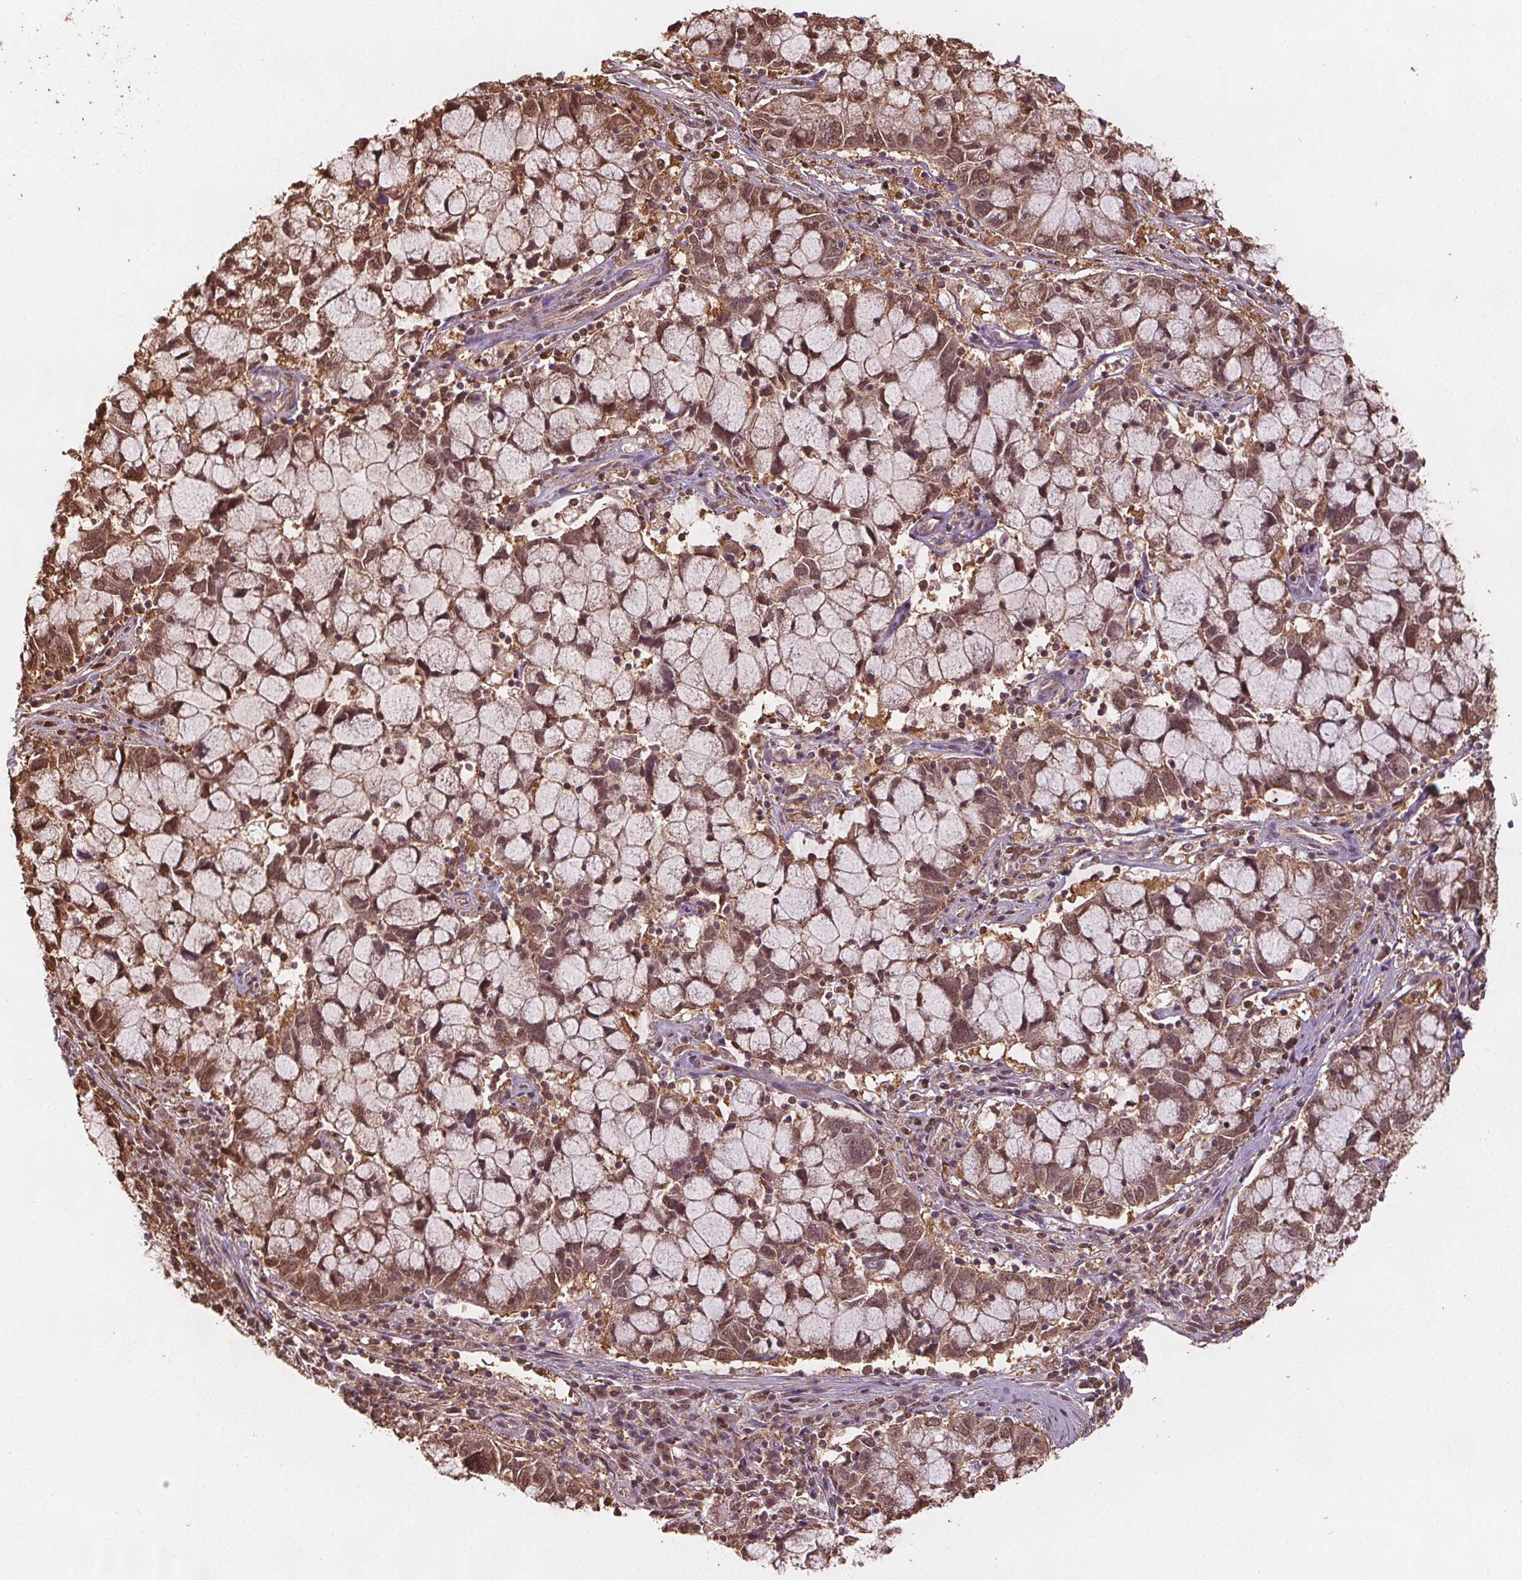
{"staining": {"intensity": "moderate", "quantity": ">75%", "location": "cytoplasmic/membranous,nuclear"}, "tissue": "cervical cancer", "cell_type": "Tumor cells", "image_type": "cancer", "snomed": [{"axis": "morphology", "description": "Adenocarcinoma, NOS"}, {"axis": "topography", "description": "Cervix"}], "caption": "Immunohistochemical staining of human cervical cancer (adenocarcinoma) displays medium levels of moderate cytoplasmic/membranous and nuclear protein positivity in approximately >75% of tumor cells. Immunohistochemistry (ihc) stains the protein in brown and the nuclei are stained blue.", "gene": "ENO1", "patient": {"sex": "female", "age": 40}}